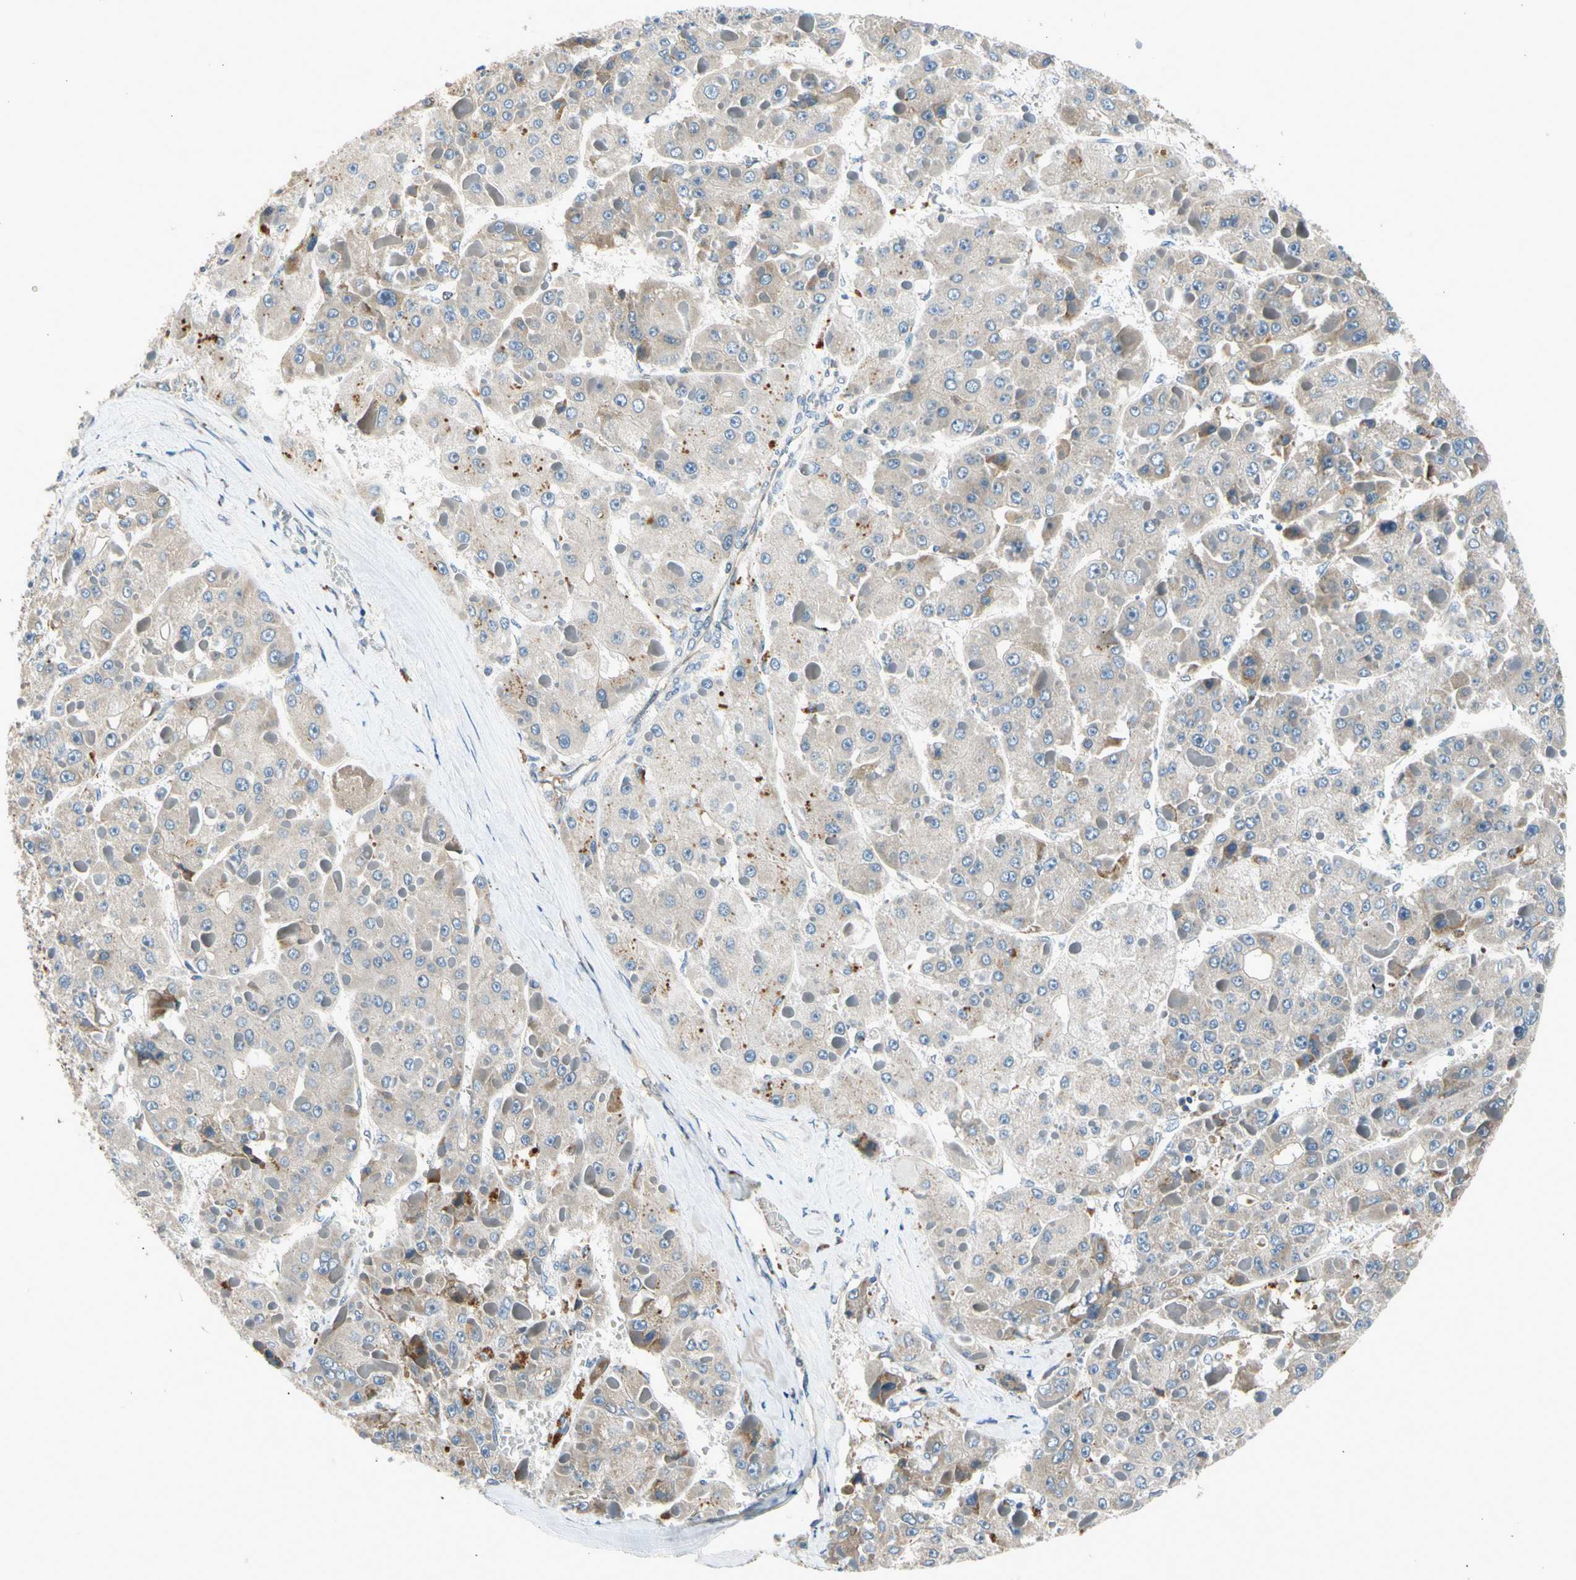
{"staining": {"intensity": "weak", "quantity": ">75%", "location": "cytoplasmic/membranous"}, "tissue": "liver cancer", "cell_type": "Tumor cells", "image_type": "cancer", "snomed": [{"axis": "morphology", "description": "Carcinoma, Hepatocellular, NOS"}, {"axis": "topography", "description": "Liver"}], "caption": "Immunohistochemistry (IHC) image of neoplastic tissue: liver cancer stained using IHC exhibits low levels of weak protein expression localized specifically in the cytoplasmic/membranous of tumor cells, appearing as a cytoplasmic/membranous brown color.", "gene": "NPHP3", "patient": {"sex": "female", "age": 73}}